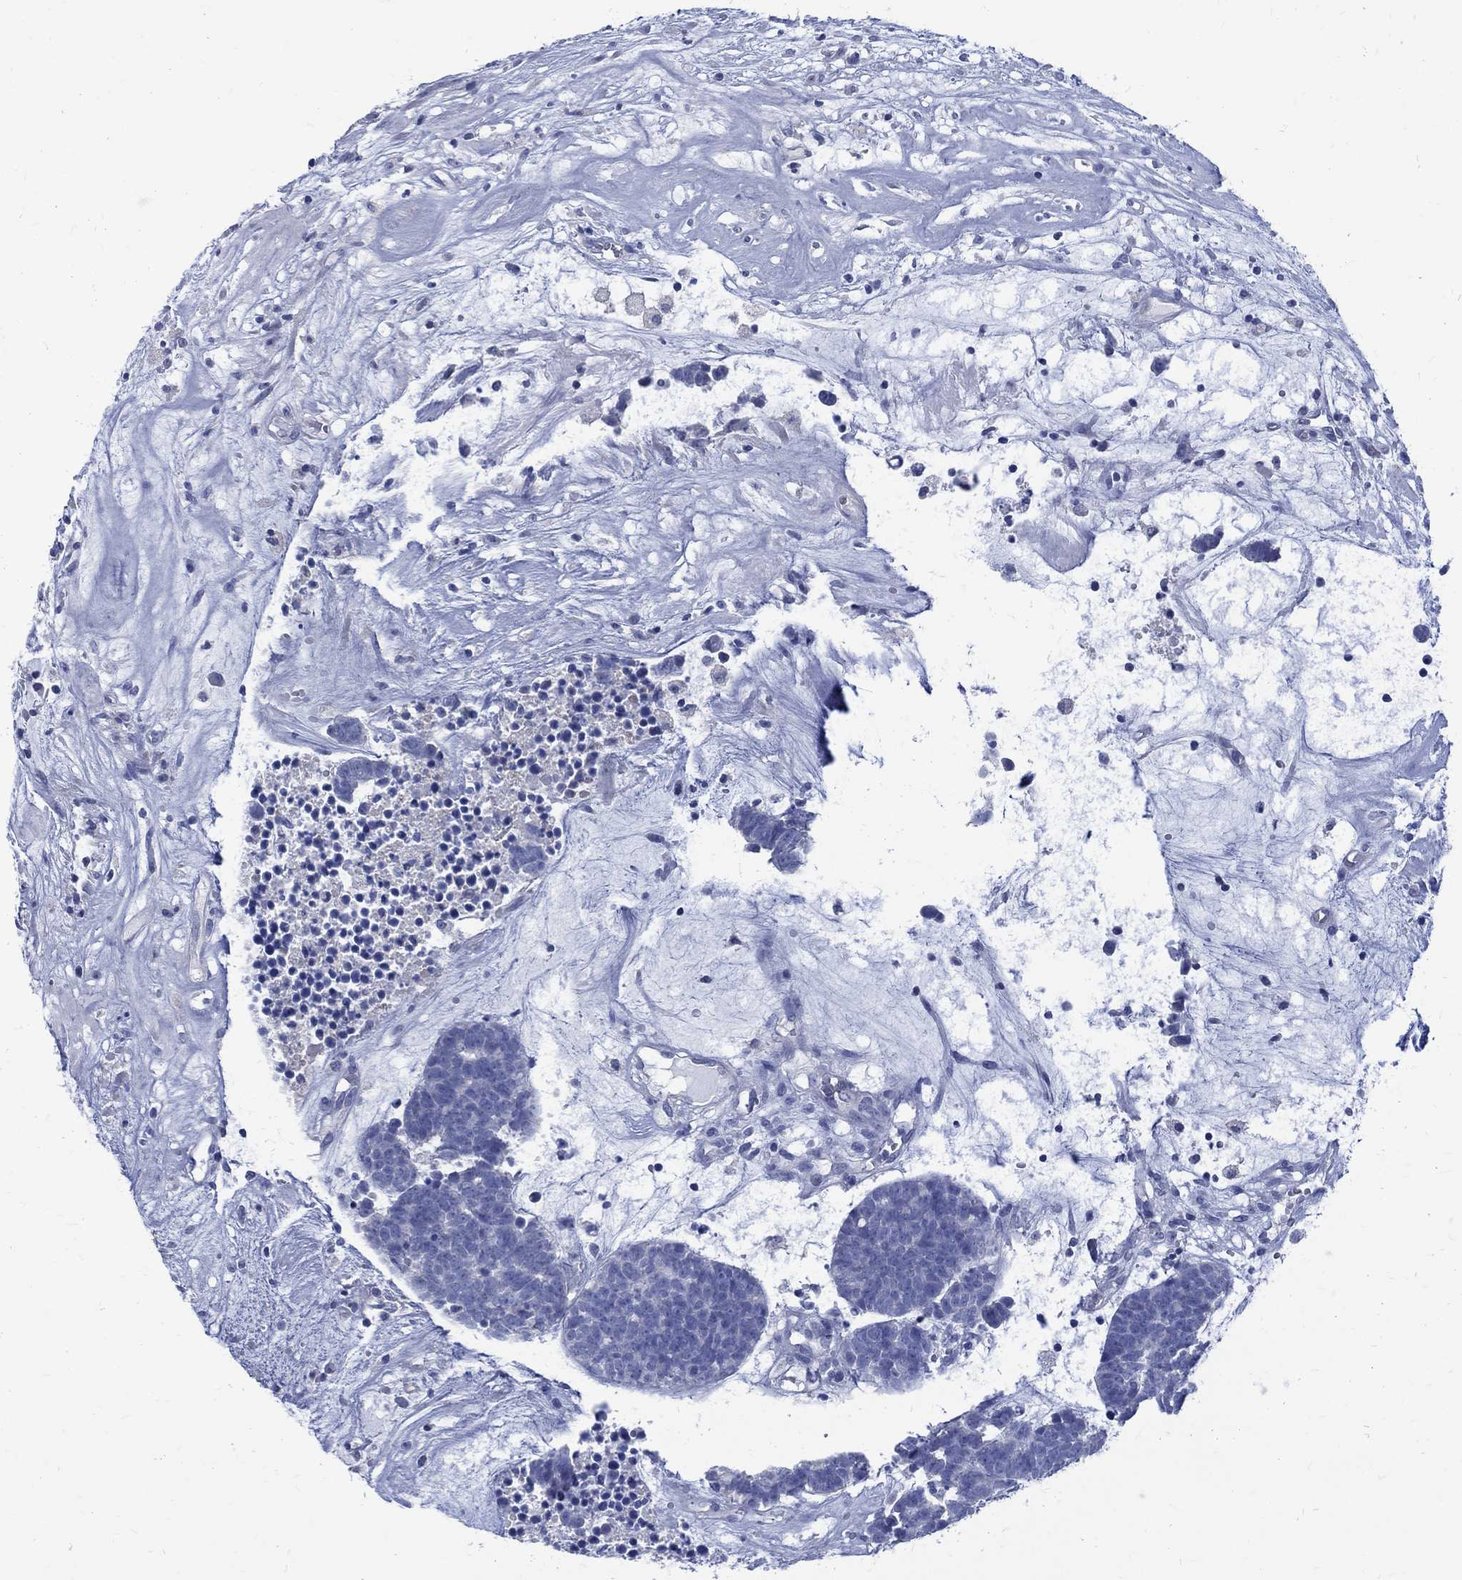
{"staining": {"intensity": "negative", "quantity": "none", "location": "none"}, "tissue": "head and neck cancer", "cell_type": "Tumor cells", "image_type": "cancer", "snomed": [{"axis": "morphology", "description": "Adenocarcinoma, NOS"}, {"axis": "topography", "description": "Head-Neck"}], "caption": "Tumor cells show no significant staining in head and neck cancer.", "gene": "MAGEB6", "patient": {"sex": "female", "age": 81}}